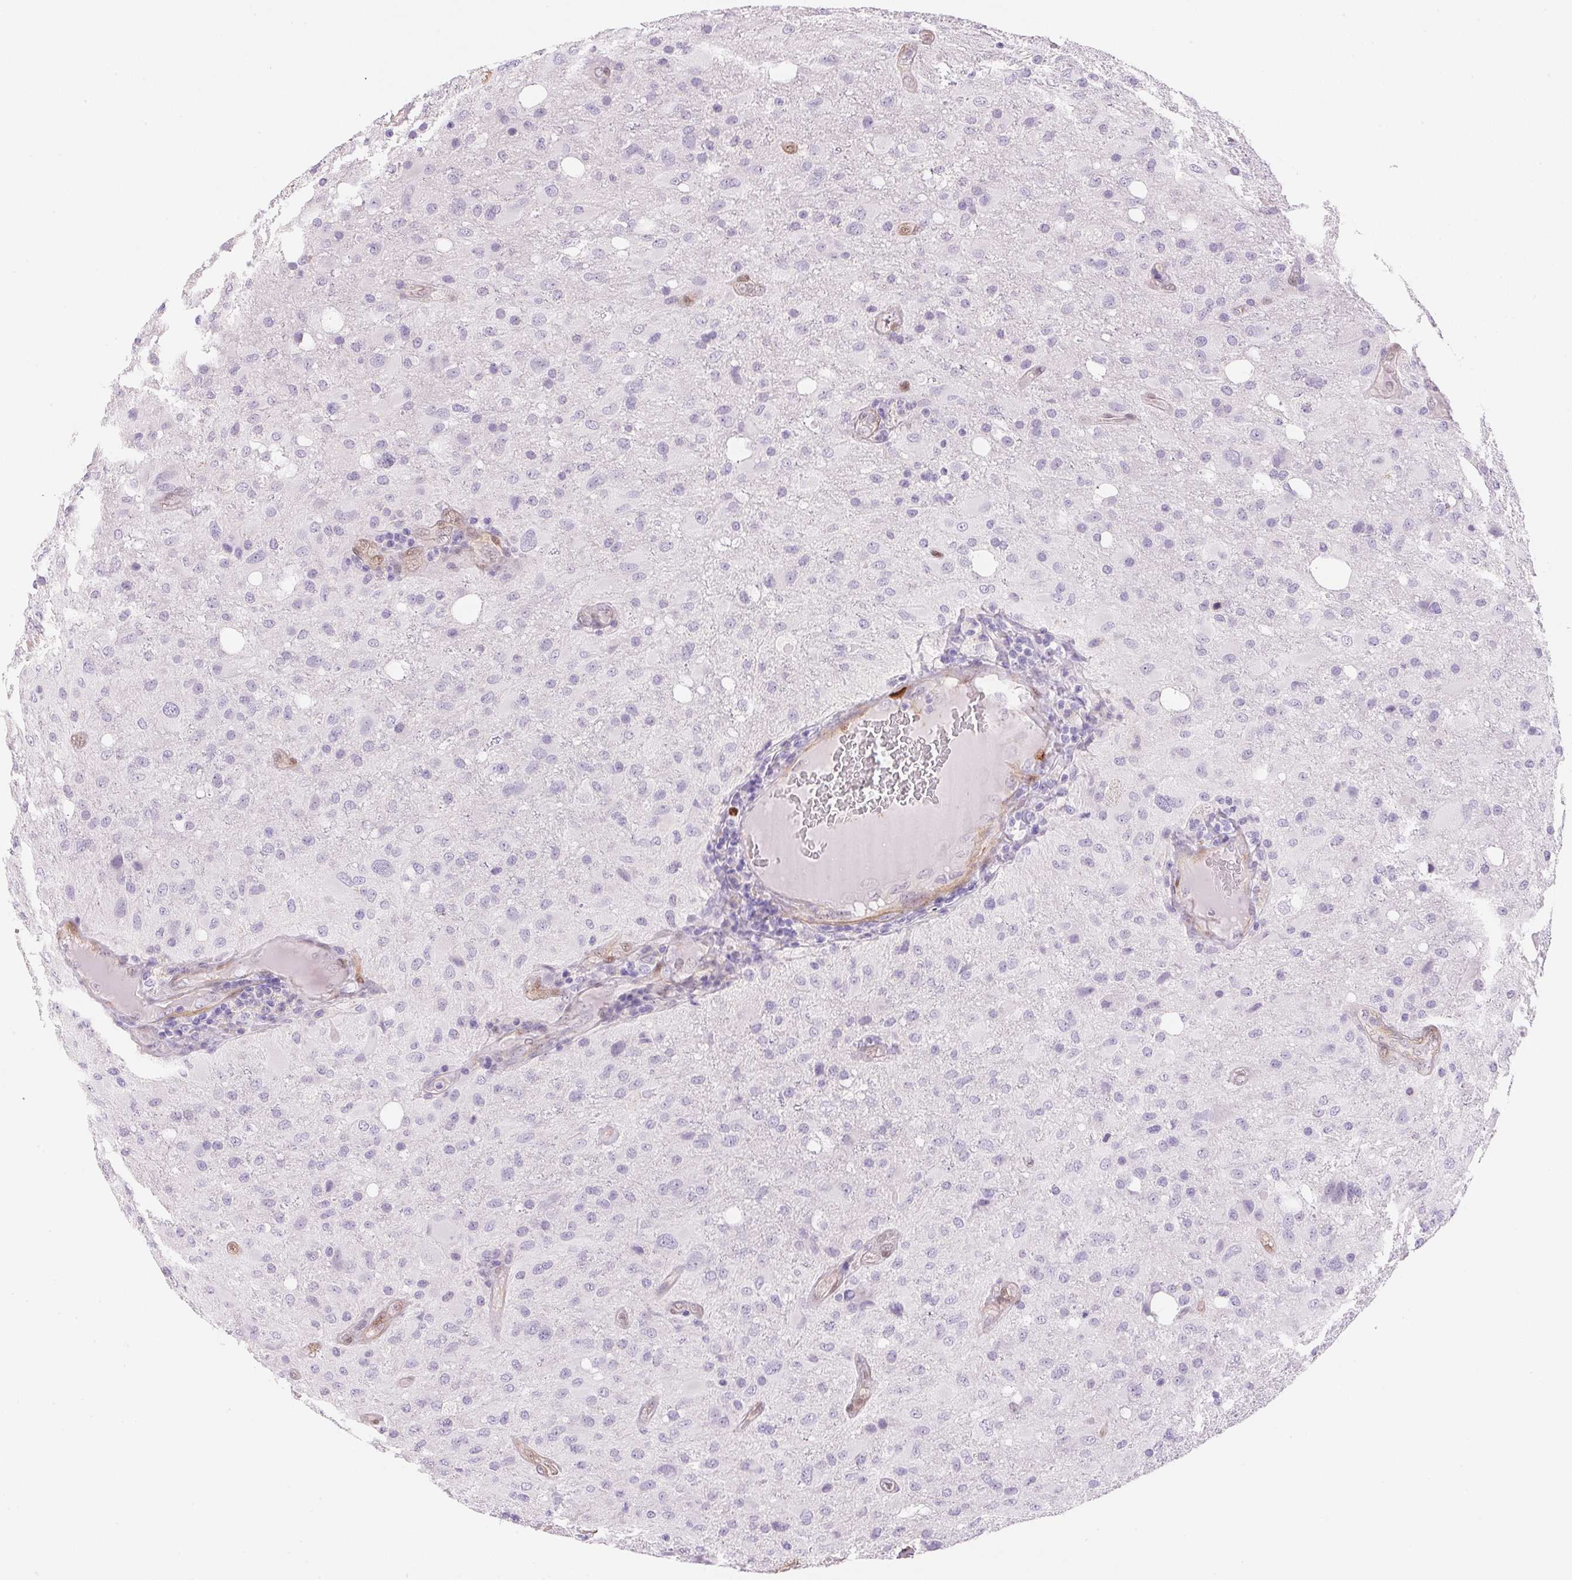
{"staining": {"intensity": "weak", "quantity": "<25%", "location": "nuclear"}, "tissue": "glioma", "cell_type": "Tumor cells", "image_type": "cancer", "snomed": [{"axis": "morphology", "description": "Glioma, malignant, High grade"}, {"axis": "topography", "description": "Brain"}], "caption": "A histopathology image of malignant high-grade glioma stained for a protein displays no brown staining in tumor cells.", "gene": "SMTN", "patient": {"sex": "male", "age": 53}}